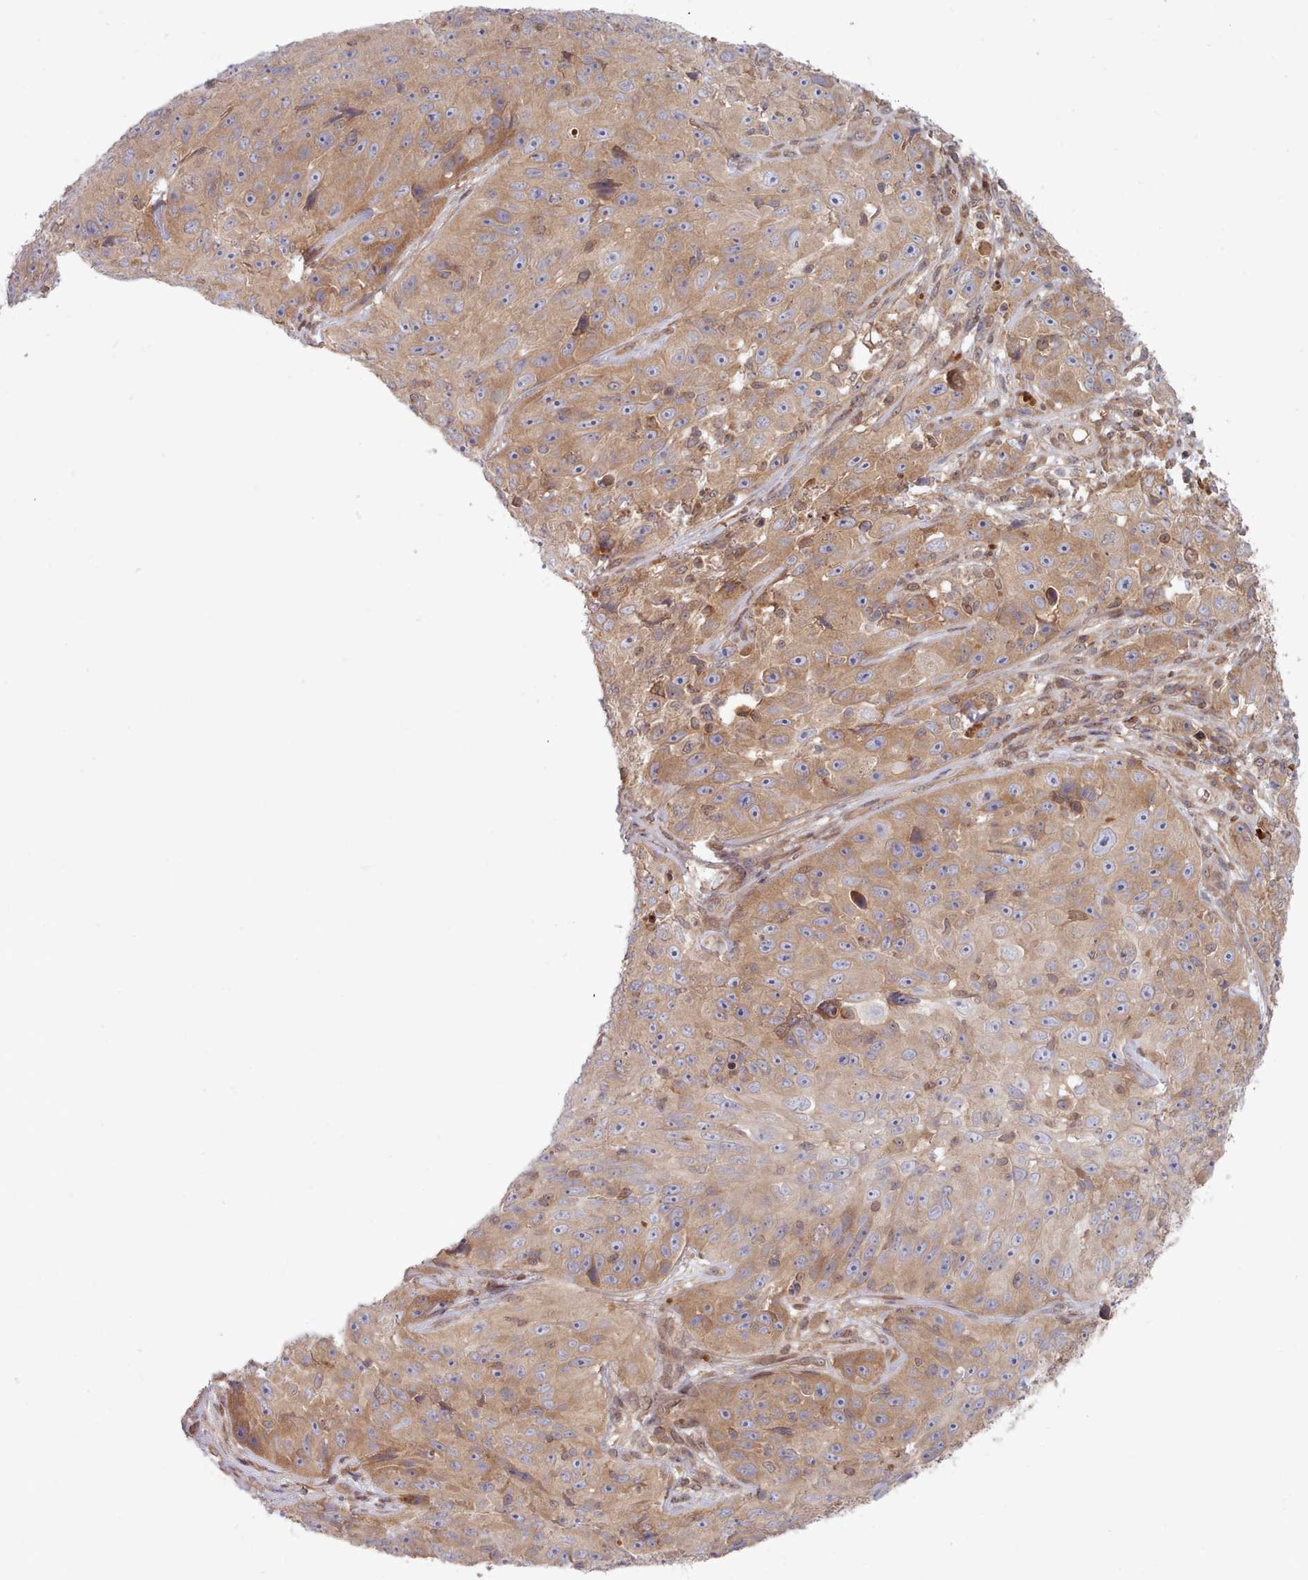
{"staining": {"intensity": "moderate", "quantity": ">75%", "location": "cytoplasmic/membranous"}, "tissue": "skin cancer", "cell_type": "Tumor cells", "image_type": "cancer", "snomed": [{"axis": "morphology", "description": "Squamous cell carcinoma, NOS"}, {"axis": "topography", "description": "Skin"}], "caption": "High-power microscopy captured an immunohistochemistry (IHC) image of skin squamous cell carcinoma, revealing moderate cytoplasmic/membranous staining in approximately >75% of tumor cells. The staining was performed using DAB, with brown indicating positive protein expression. Nuclei are stained blue with hematoxylin.", "gene": "UBE2G1", "patient": {"sex": "female", "age": 87}}